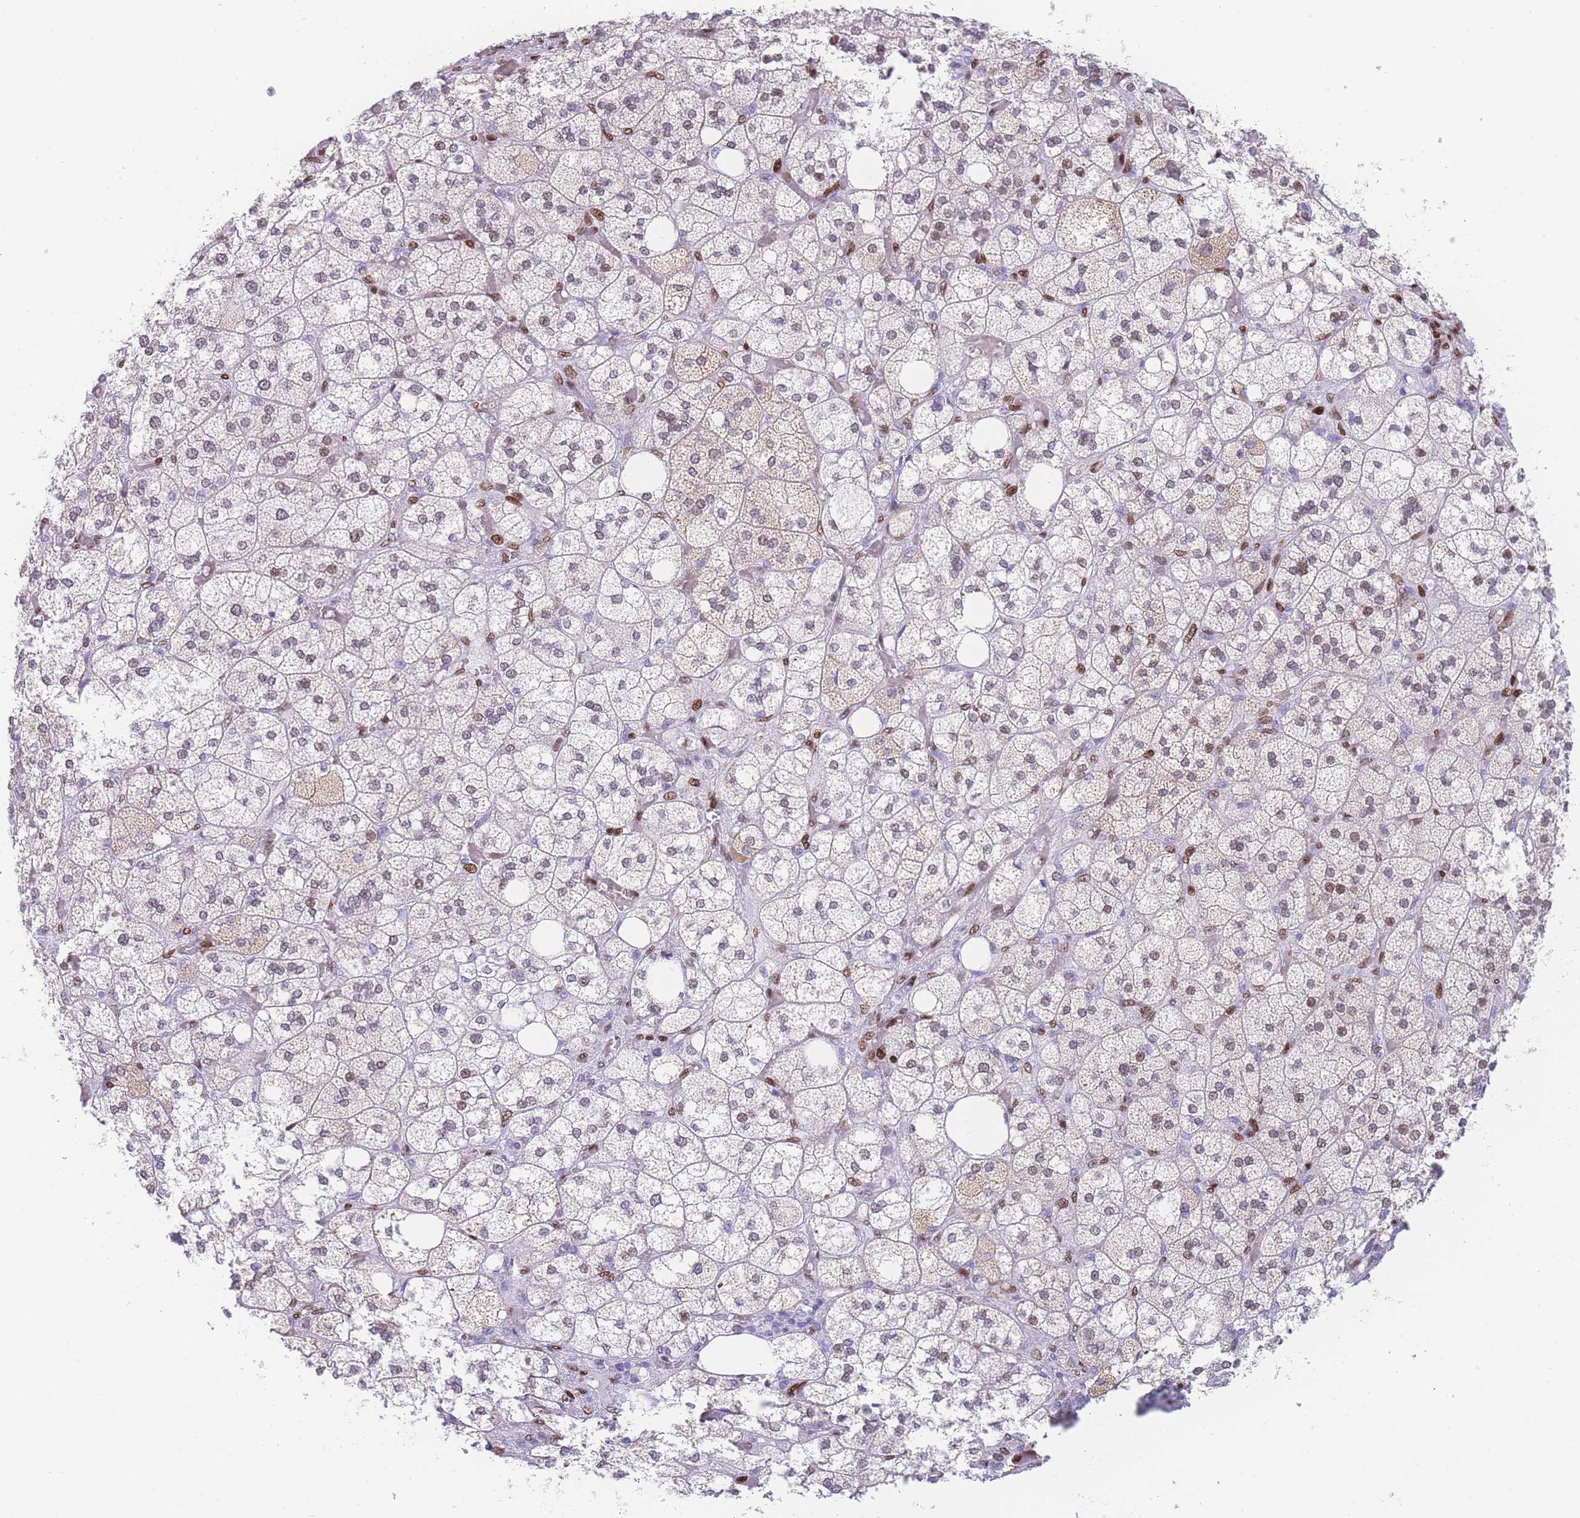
{"staining": {"intensity": "moderate", "quantity": "25%-75%", "location": "cytoplasmic/membranous,nuclear"}, "tissue": "adrenal gland", "cell_type": "Glandular cells", "image_type": "normal", "snomed": [{"axis": "morphology", "description": "Normal tissue, NOS"}, {"axis": "topography", "description": "Adrenal gland"}], "caption": "This image demonstrates immunohistochemistry staining of unremarkable human adrenal gland, with medium moderate cytoplasmic/membranous,nuclear positivity in approximately 25%-75% of glandular cells.", "gene": "PSMB5", "patient": {"sex": "male", "age": 61}}